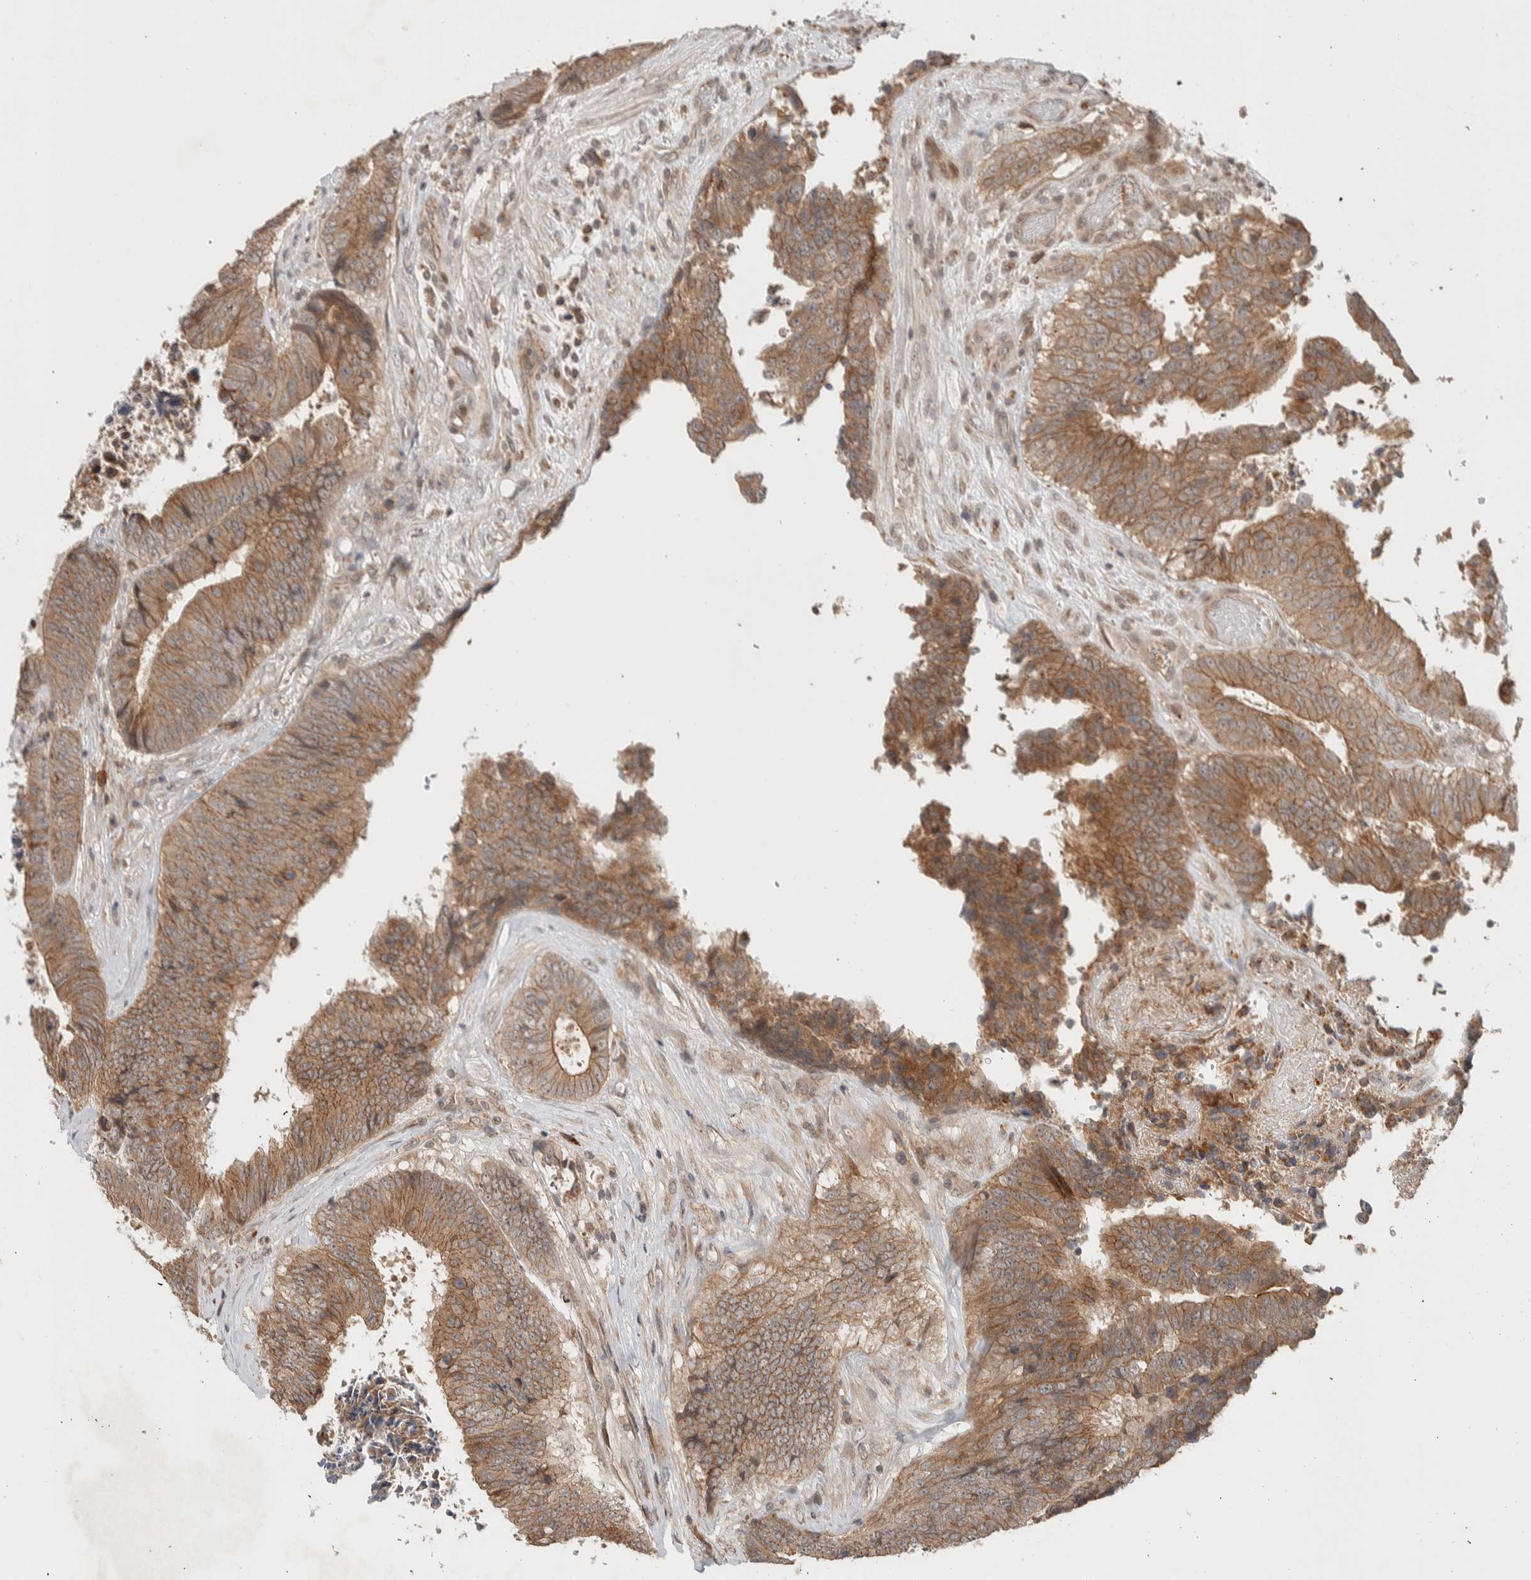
{"staining": {"intensity": "moderate", "quantity": ">75%", "location": "cytoplasmic/membranous"}, "tissue": "colorectal cancer", "cell_type": "Tumor cells", "image_type": "cancer", "snomed": [{"axis": "morphology", "description": "Adenocarcinoma, NOS"}, {"axis": "topography", "description": "Rectum"}], "caption": "Approximately >75% of tumor cells in human colorectal adenocarcinoma exhibit moderate cytoplasmic/membranous protein positivity as visualized by brown immunohistochemical staining.", "gene": "DEPTOR", "patient": {"sex": "male", "age": 72}}